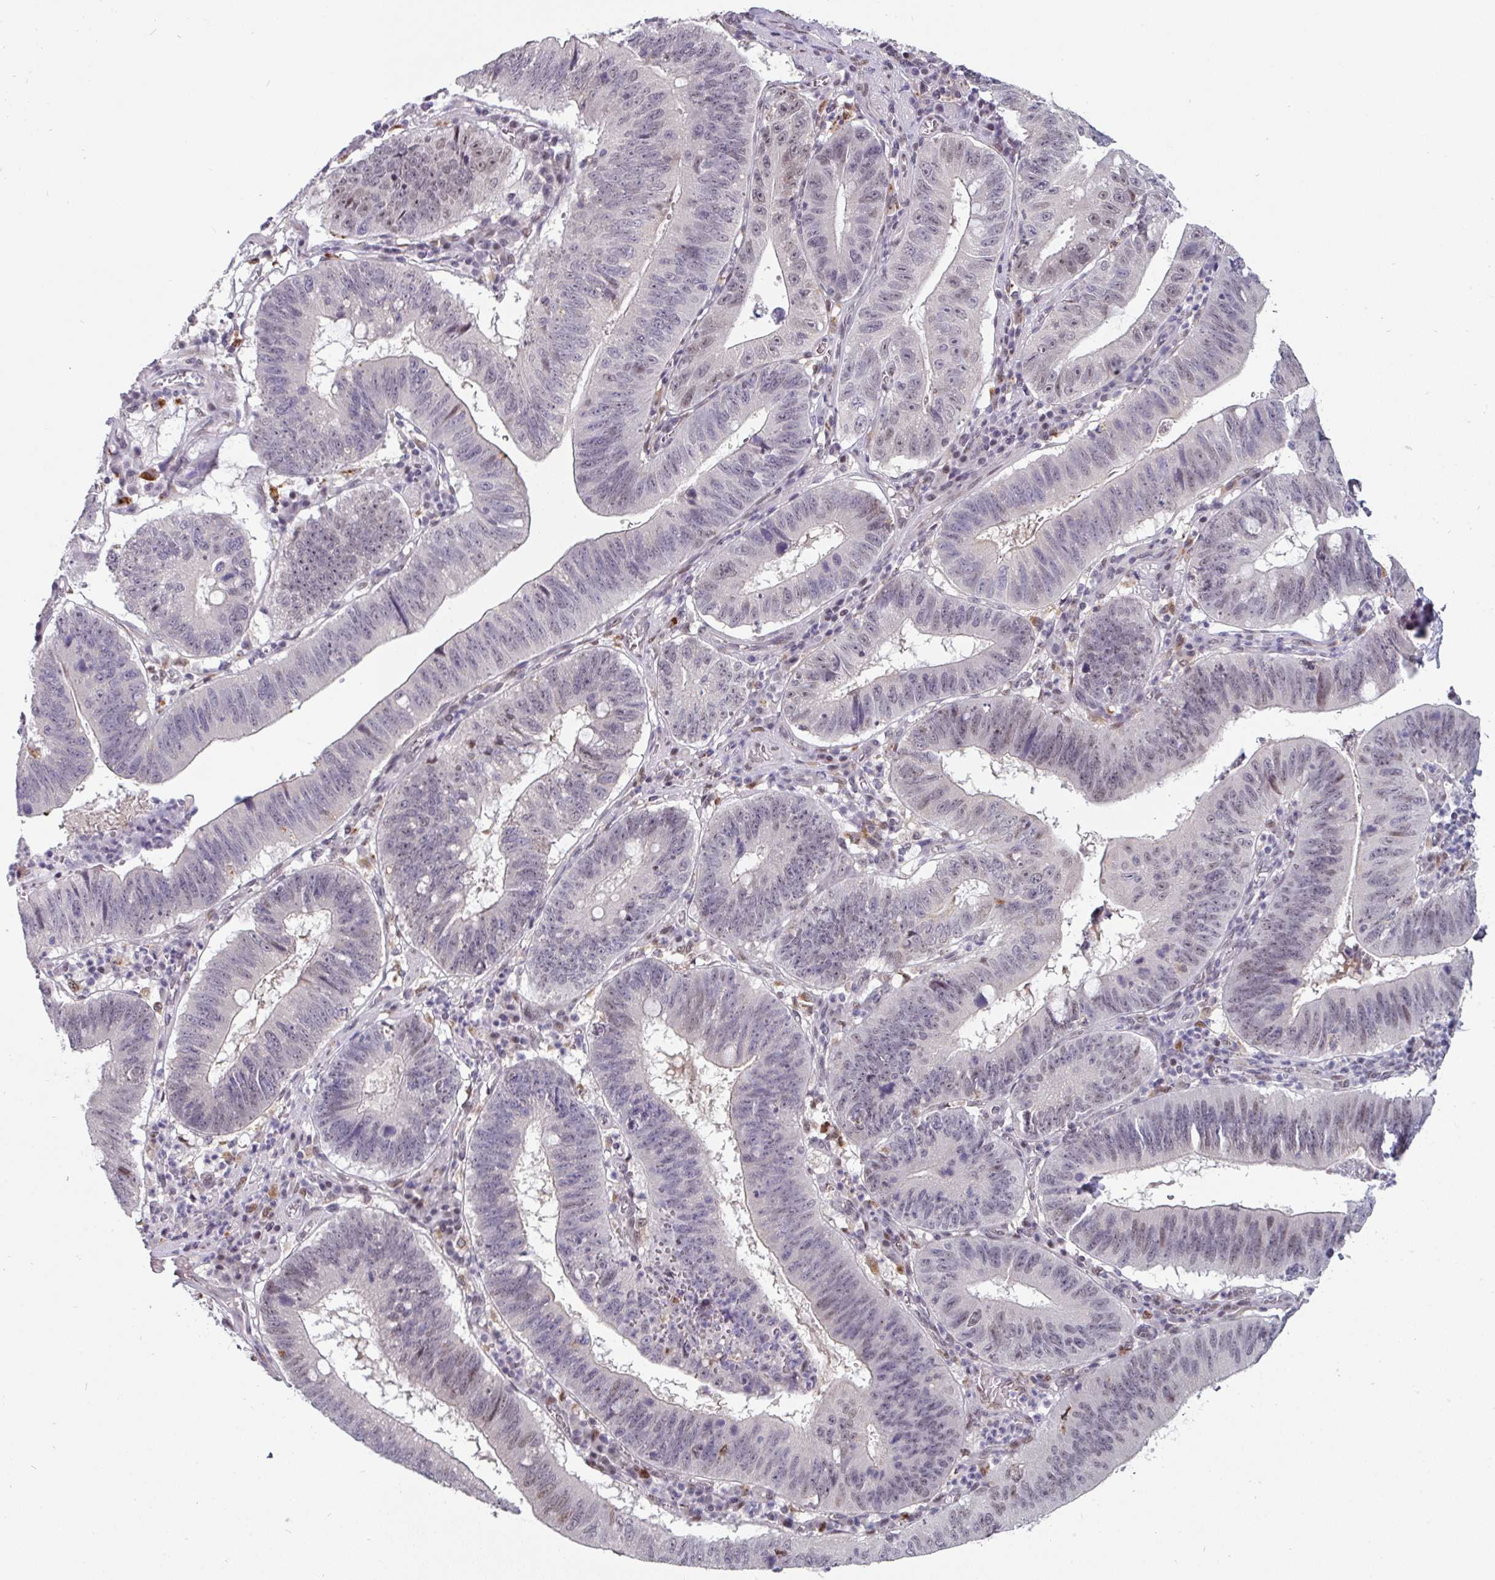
{"staining": {"intensity": "negative", "quantity": "none", "location": "none"}, "tissue": "stomach cancer", "cell_type": "Tumor cells", "image_type": "cancer", "snomed": [{"axis": "morphology", "description": "Adenocarcinoma, NOS"}, {"axis": "topography", "description": "Stomach"}], "caption": "Human stomach cancer stained for a protein using IHC displays no positivity in tumor cells.", "gene": "SWSAP1", "patient": {"sex": "male", "age": 59}}